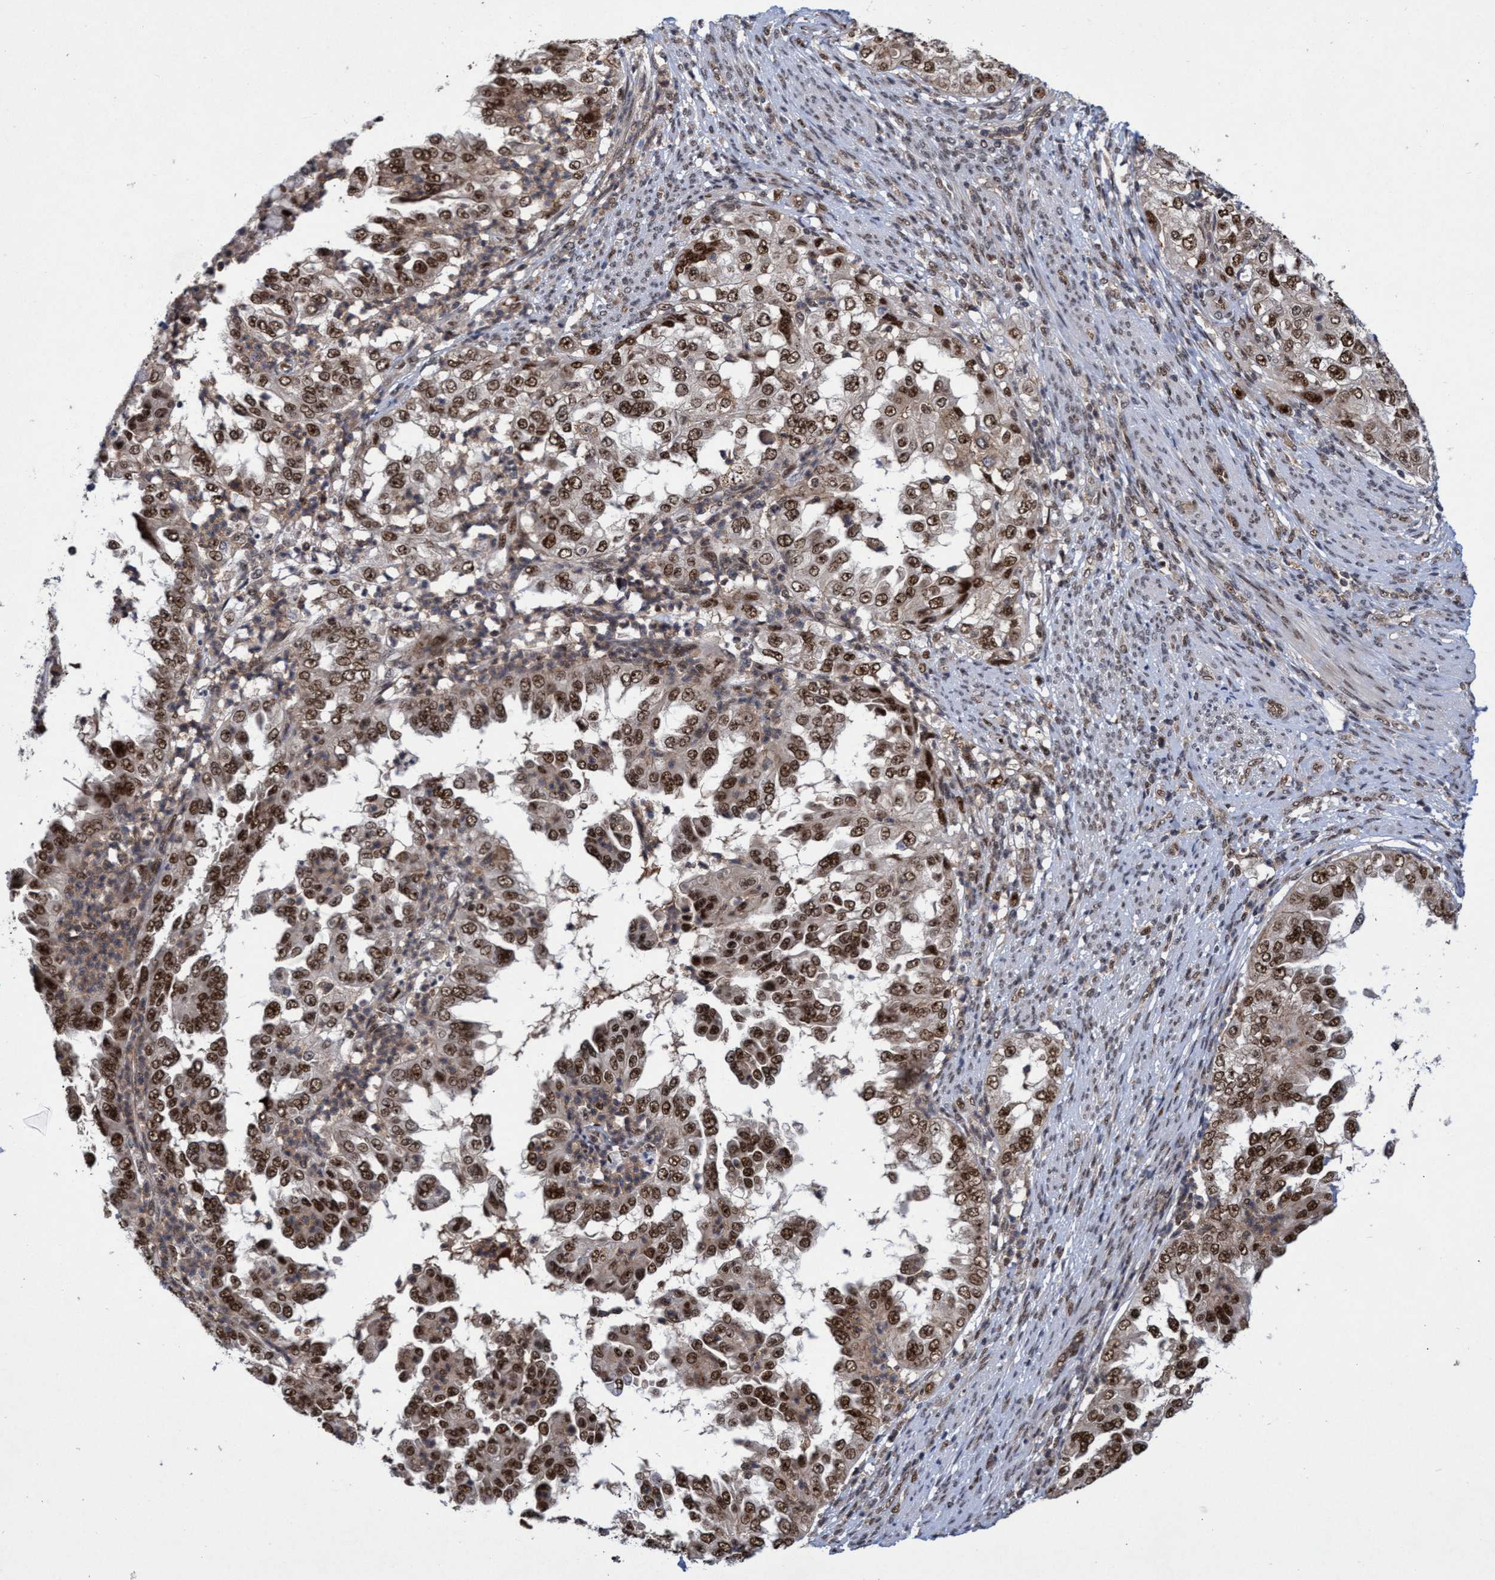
{"staining": {"intensity": "moderate", "quantity": ">75%", "location": "cytoplasmic/membranous,nuclear"}, "tissue": "endometrial cancer", "cell_type": "Tumor cells", "image_type": "cancer", "snomed": [{"axis": "morphology", "description": "Adenocarcinoma, NOS"}, {"axis": "topography", "description": "Endometrium"}], "caption": "A brown stain highlights moderate cytoplasmic/membranous and nuclear expression of a protein in human endometrial adenocarcinoma tumor cells.", "gene": "GTF2F1", "patient": {"sex": "female", "age": 85}}